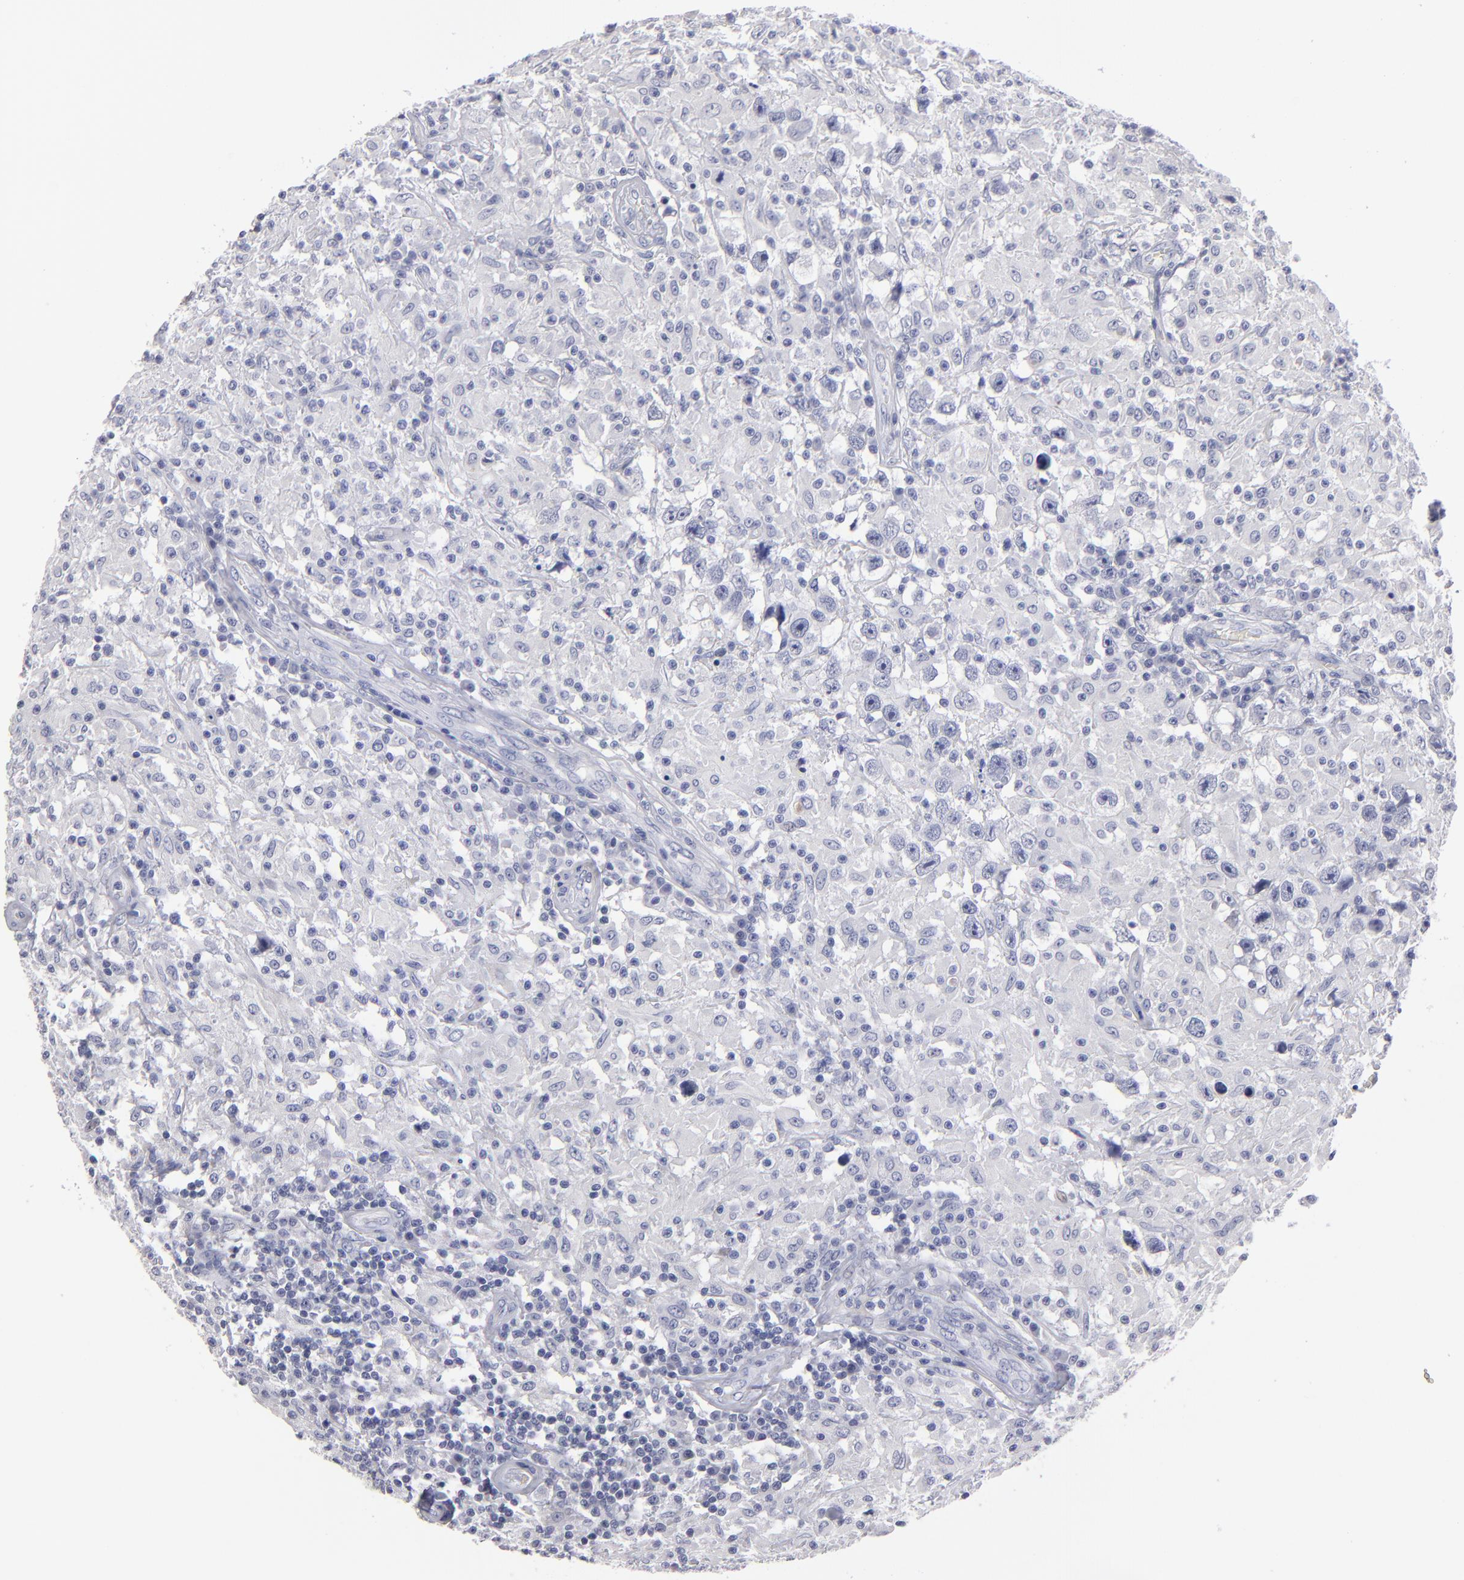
{"staining": {"intensity": "negative", "quantity": "none", "location": "none"}, "tissue": "testis cancer", "cell_type": "Tumor cells", "image_type": "cancer", "snomed": [{"axis": "morphology", "description": "Seminoma, NOS"}, {"axis": "topography", "description": "Testis"}], "caption": "Tumor cells show no significant protein positivity in testis seminoma. The staining was performed using DAB (3,3'-diaminobenzidine) to visualize the protein expression in brown, while the nuclei were stained in blue with hematoxylin (Magnification: 20x).", "gene": "FABP4", "patient": {"sex": "male", "age": 34}}